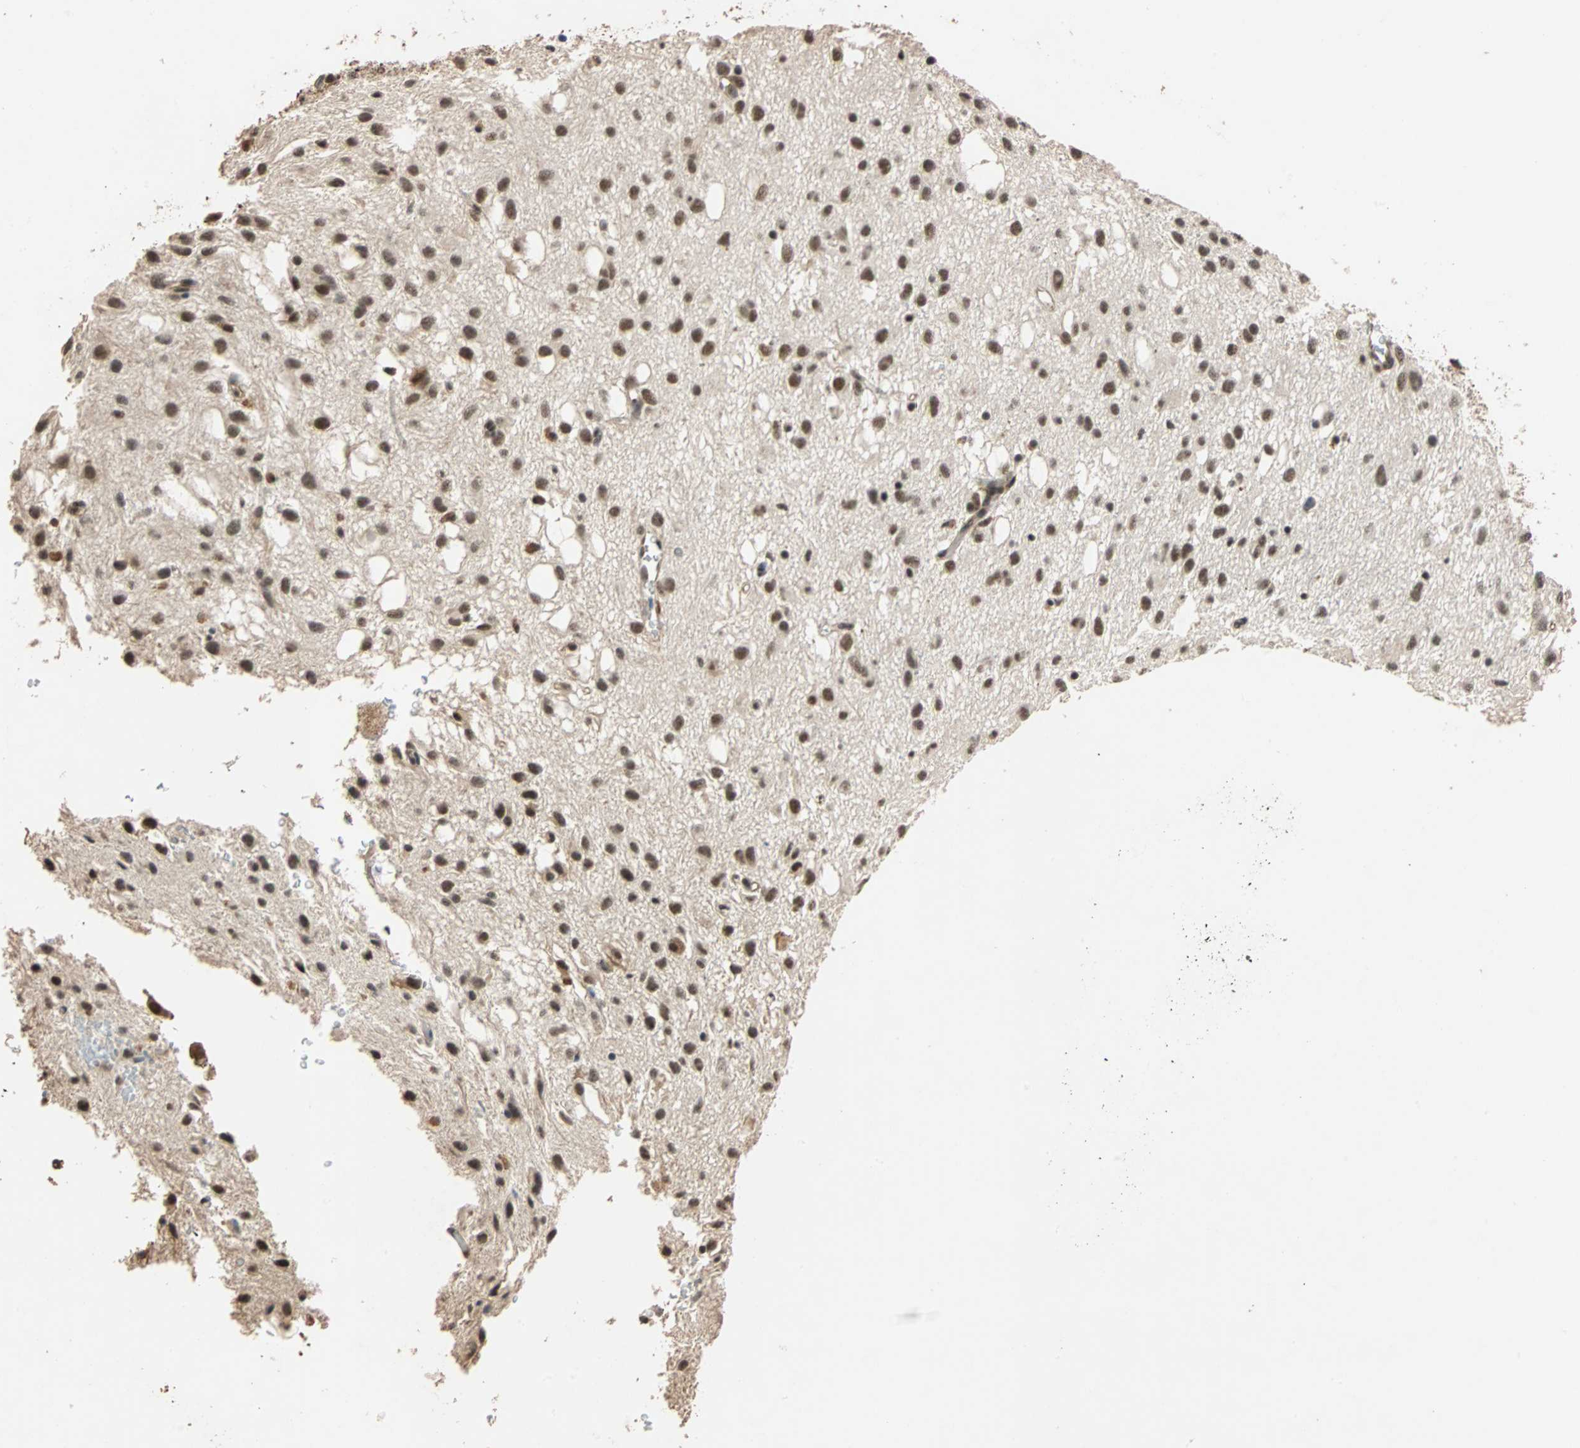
{"staining": {"intensity": "strong", "quantity": ">75%", "location": "nuclear"}, "tissue": "glioma", "cell_type": "Tumor cells", "image_type": "cancer", "snomed": [{"axis": "morphology", "description": "Glioma, malignant, Low grade"}, {"axis": "topography", "description": "Brain"}], "caption": "High-magnification brightfield microscopy of malignant low-grade glioma stained with DAB (3,3'-diaminobenzidine) (brown) and counterstained with hematoxylin (blue). tumor cells exhibit strong nuclear expression is present in about>75% of cells.", "gene": "CDC5L", "patient": {"sex": "male", "age": 77}}